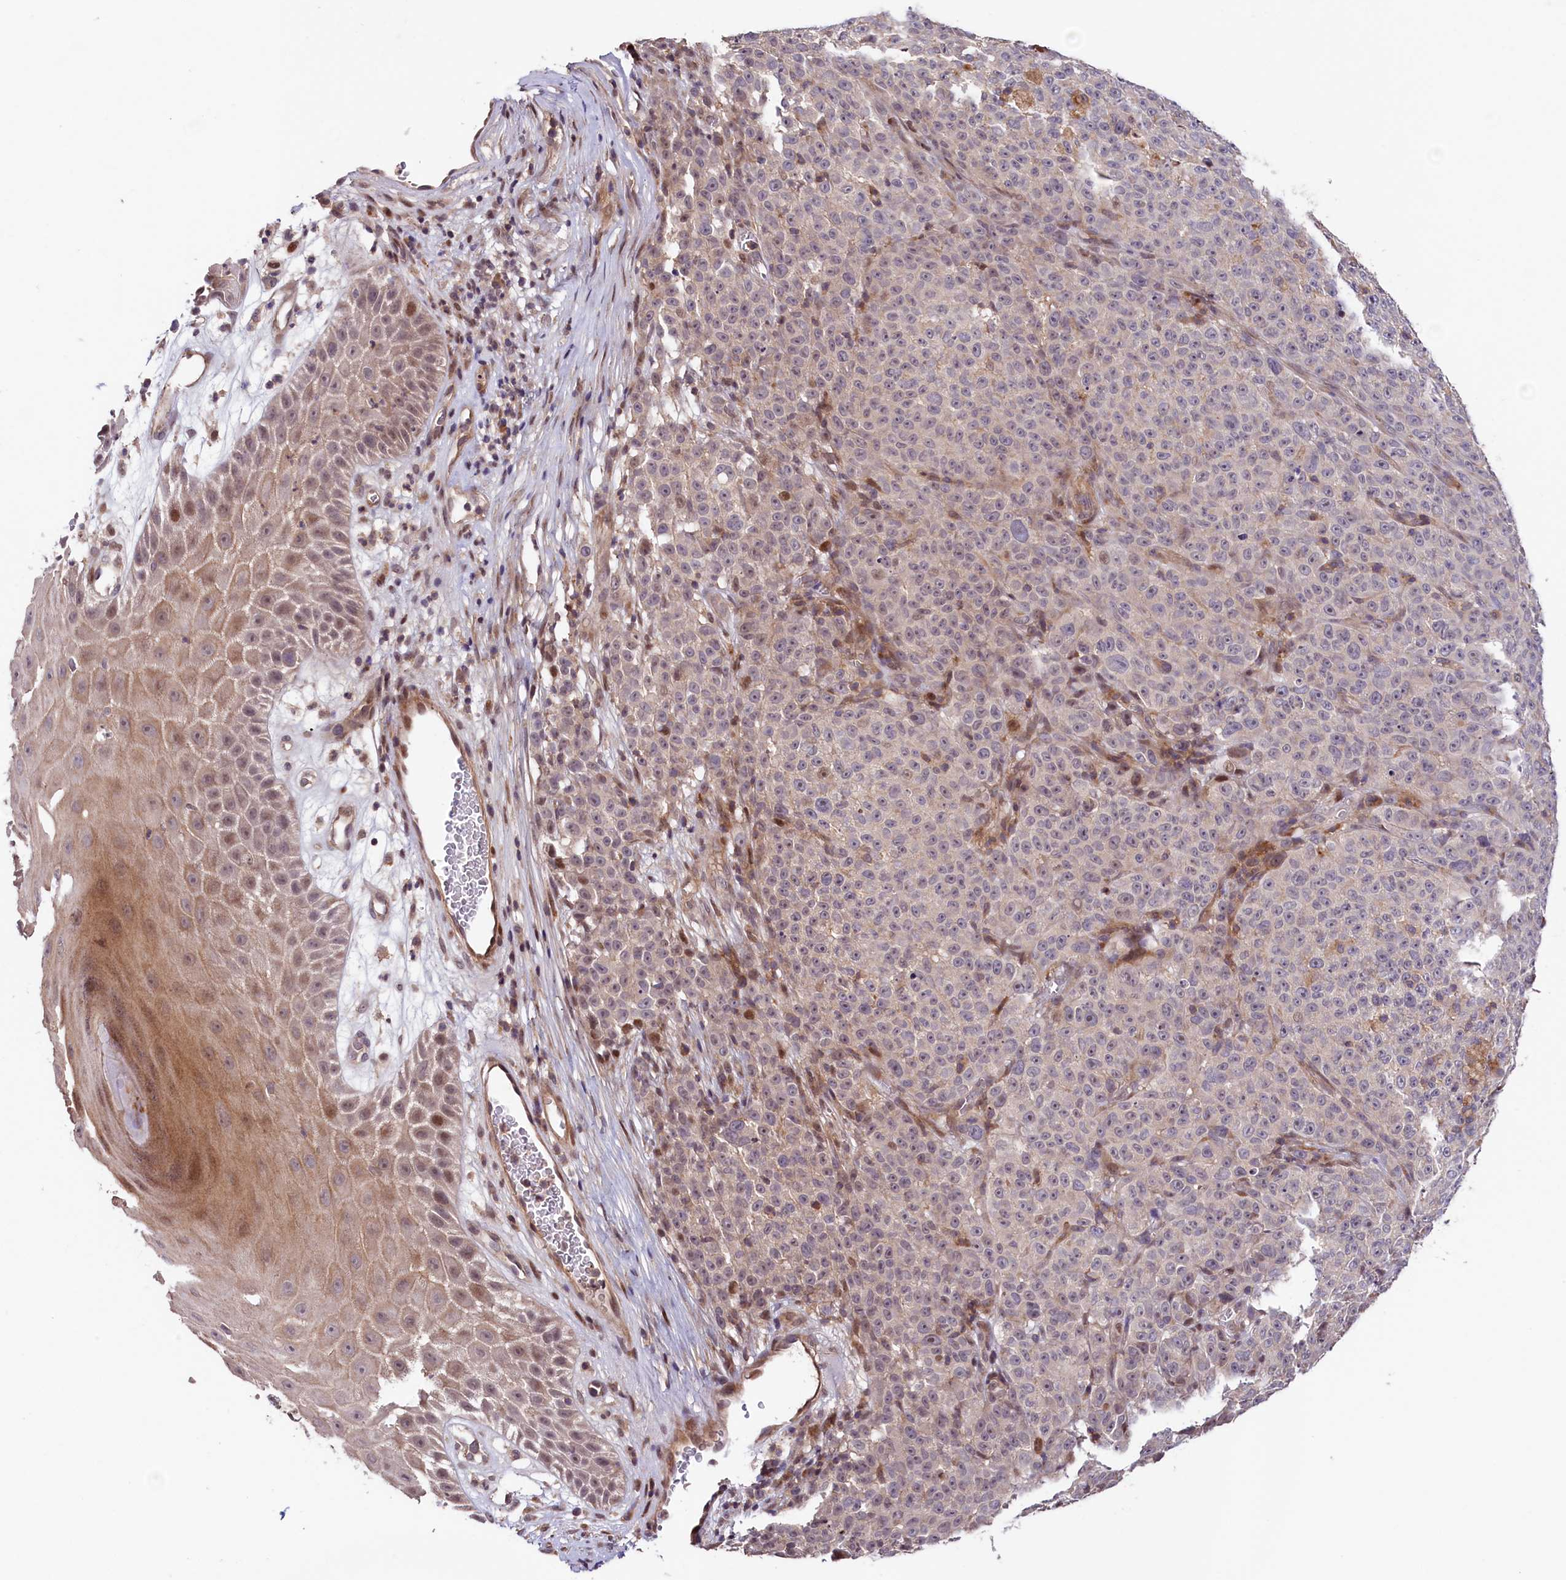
{"staining": {"intensity": "negative", "quantity": "none", "location": "none"}, "tissue": "melanoma", "cell_type": "Tumor cells", "image_type": "cancer", "snomed": [{"axis": "morphology", "description": "Malignant melanoma, NOS"}, {"axis": "topography", "description": "Skin"}], "caption": "There is no significant staining in tumor cells of melanoma.", "gene": "CACNA1H", "patient": {"sex": "female", "age": 82}}